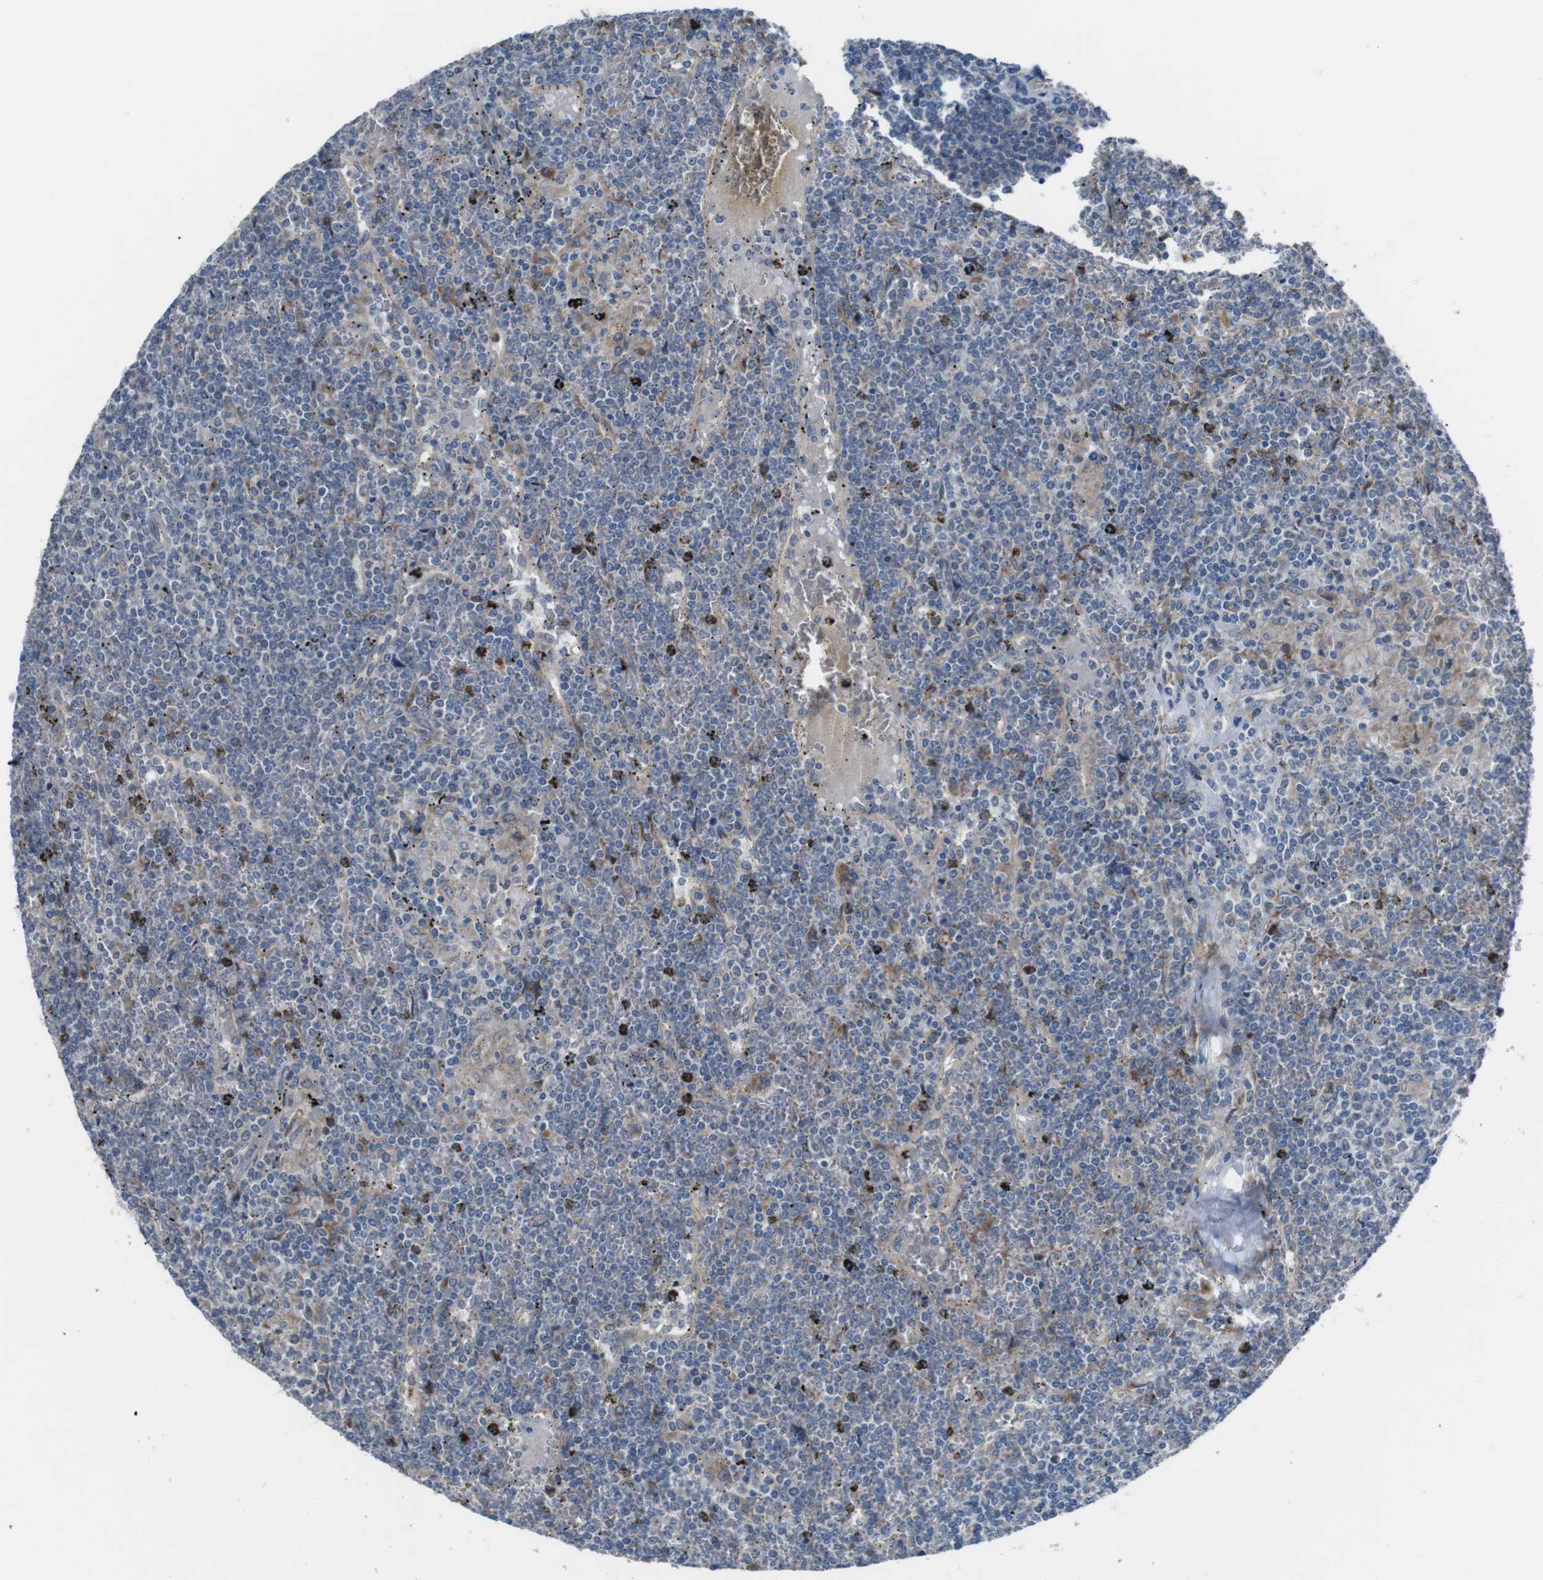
{"staining": {"intensity": "negative", "quantity": "none", "location": "none"}, "tissue": "lymphoma", "cell_type": "Tumor cells", "image_type": "cancer", "snomed": [{"axis": "morphology", "description": "Malignant lymphoma, non-Hodgkin's type, Low grade"}, {"axis": "topography", "description": "Spleen"}], "caption": "This is an immunohistochemistry (IHC) histopathology image of lymphoma. There is no expression in tumor cells.", "gene": "CDH22", "patient": {"sex": "female", "age": 19}}